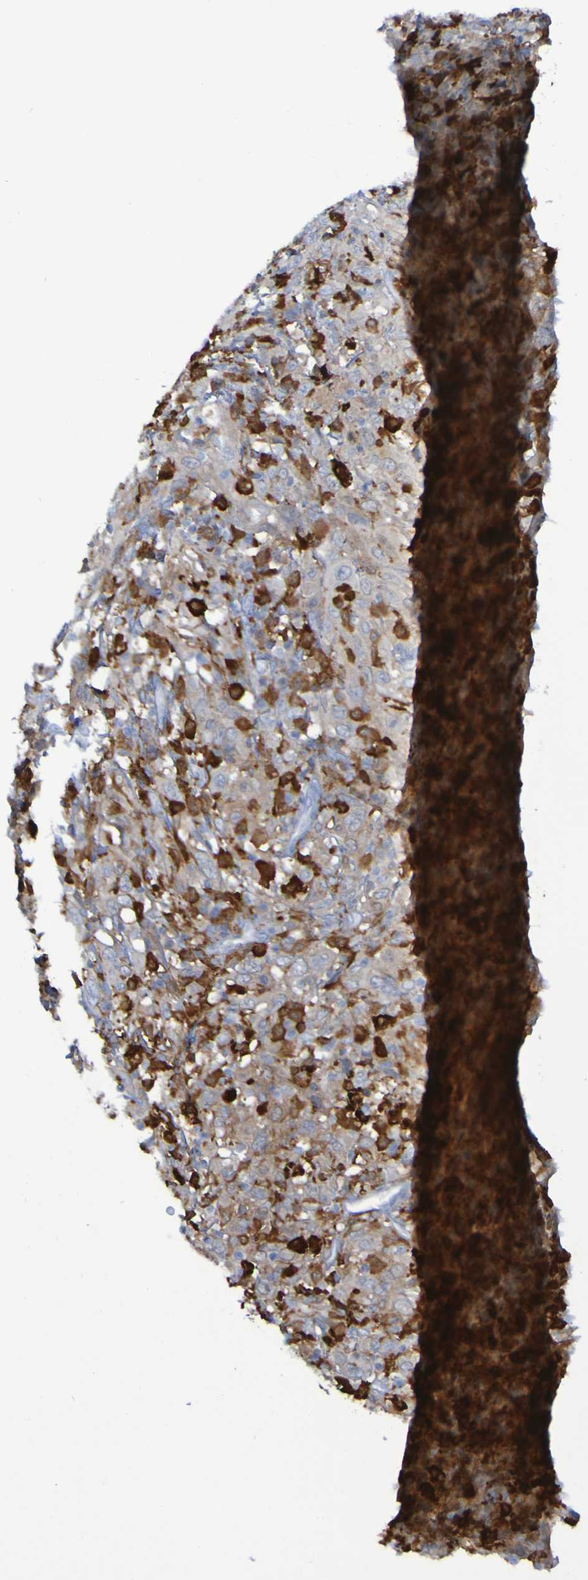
{"staining": {"intensity": "strong", "quantity": "25%-75%", "location": "cytoplasmic/membranous"}, "tissue": "cervical cancer", "cell_type": "Tumor cells", "image_type": "cancer", "snomed": [{"axis": "morphology", "description": "Squamous cell carcinoma, NOS"}, {"axis": "topography", "description": "Cervix"}], "caption": "Approximately 25%-75% of tumor cells in human cervical cancer show strong cytoplasmic/membranous protein expression as visualized by brown immunohistochemical staining.", "gene": "MPPE1", "patient": {"sex": "female", "age": 46}}